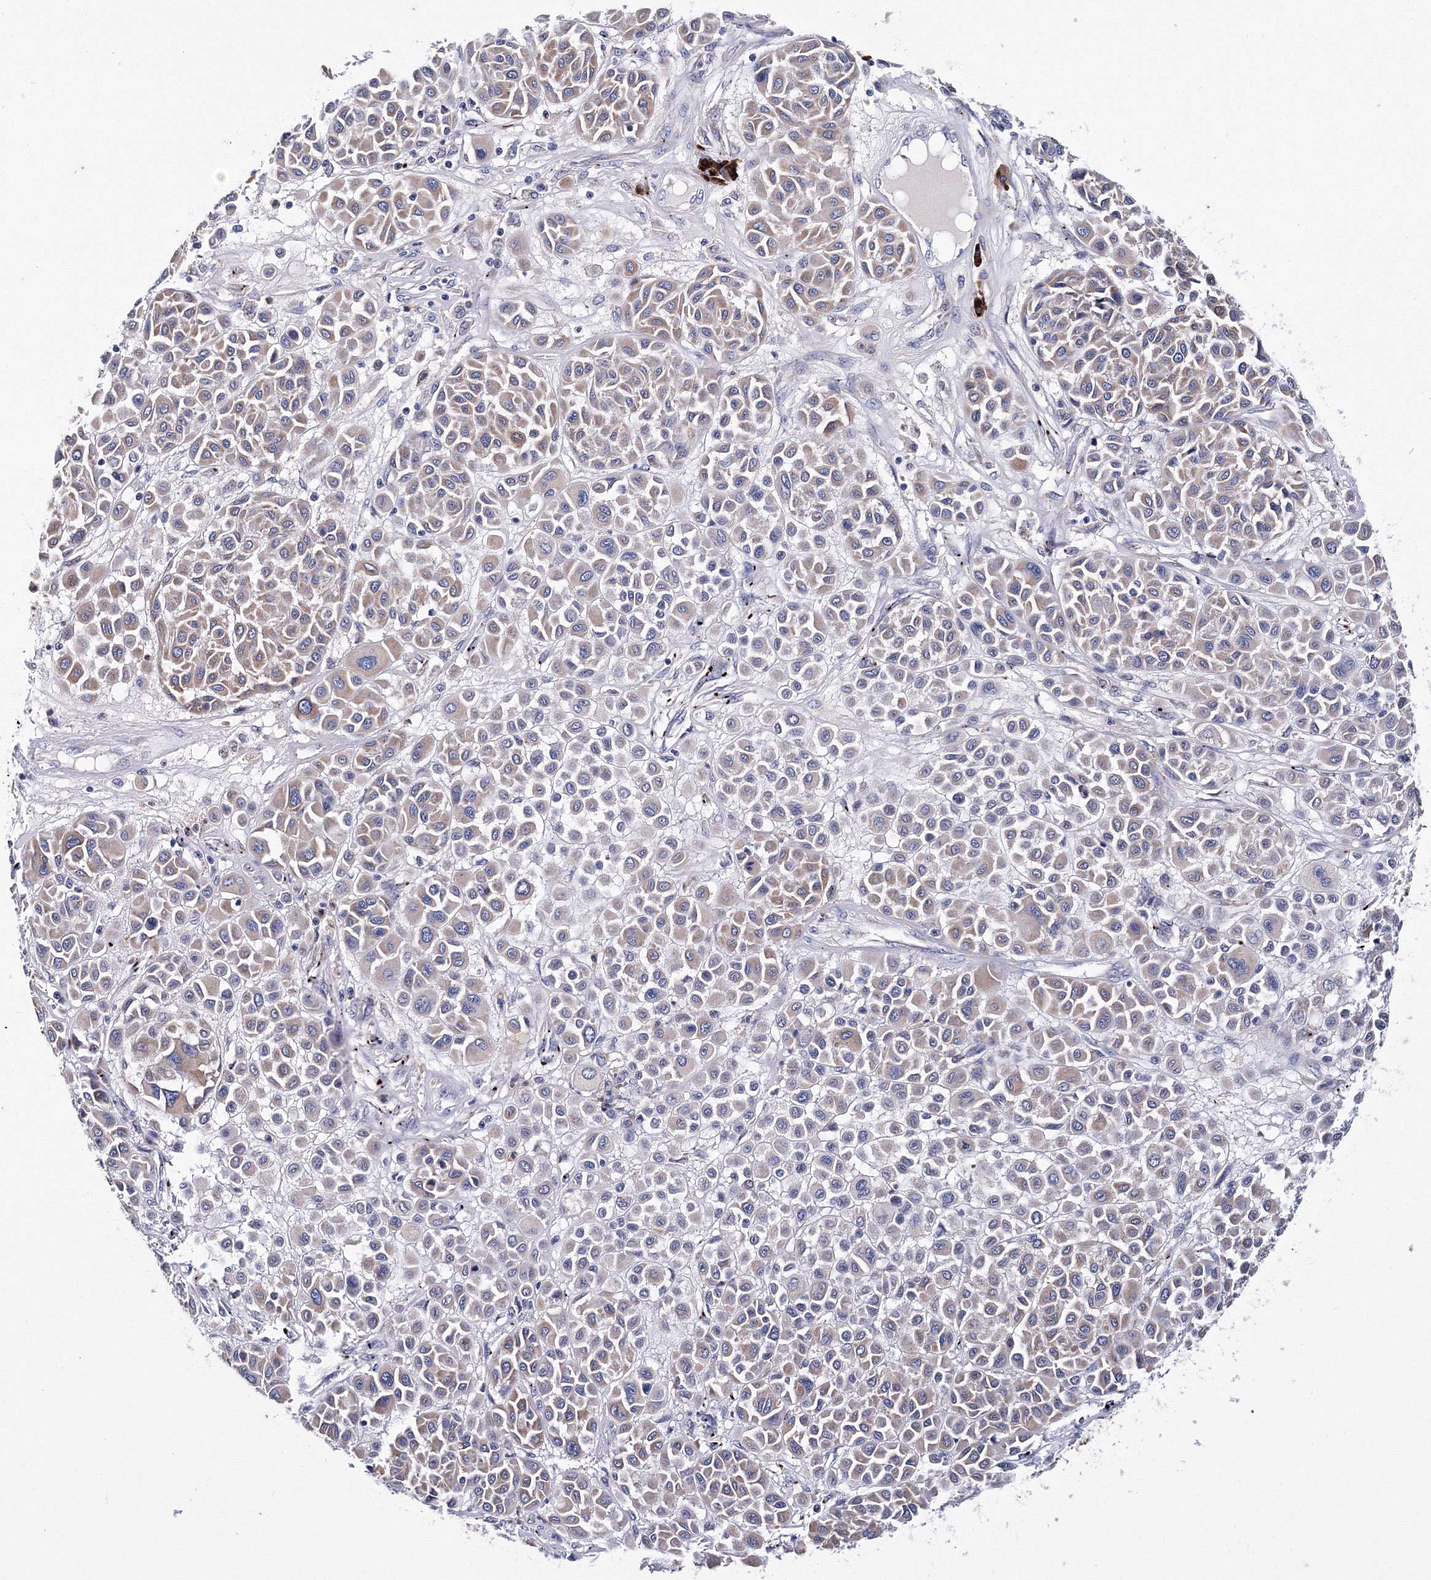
{"staining": {"intensity": "weak", "quantity": "25%-75%", "location": "cytoplasmic/membranous"}, "tissue": "melanoma", "cell_type": "Tumor cells", "image_type": "cancer", "snomed": [{"axis": "morphology", "description": "Malignant melanoma, Metastatic site"}, {"axis": "topography", "description": "Soft tissue"}], "caption": "Human malignant melanoma (metastatic site) stained for a protein (brown) shows weak cytoplasmic/membranous positive expression in about 25%-75% of tumor cells.", "gene": "TRPM2", "patient": {"sex": "male", "age": 41}}